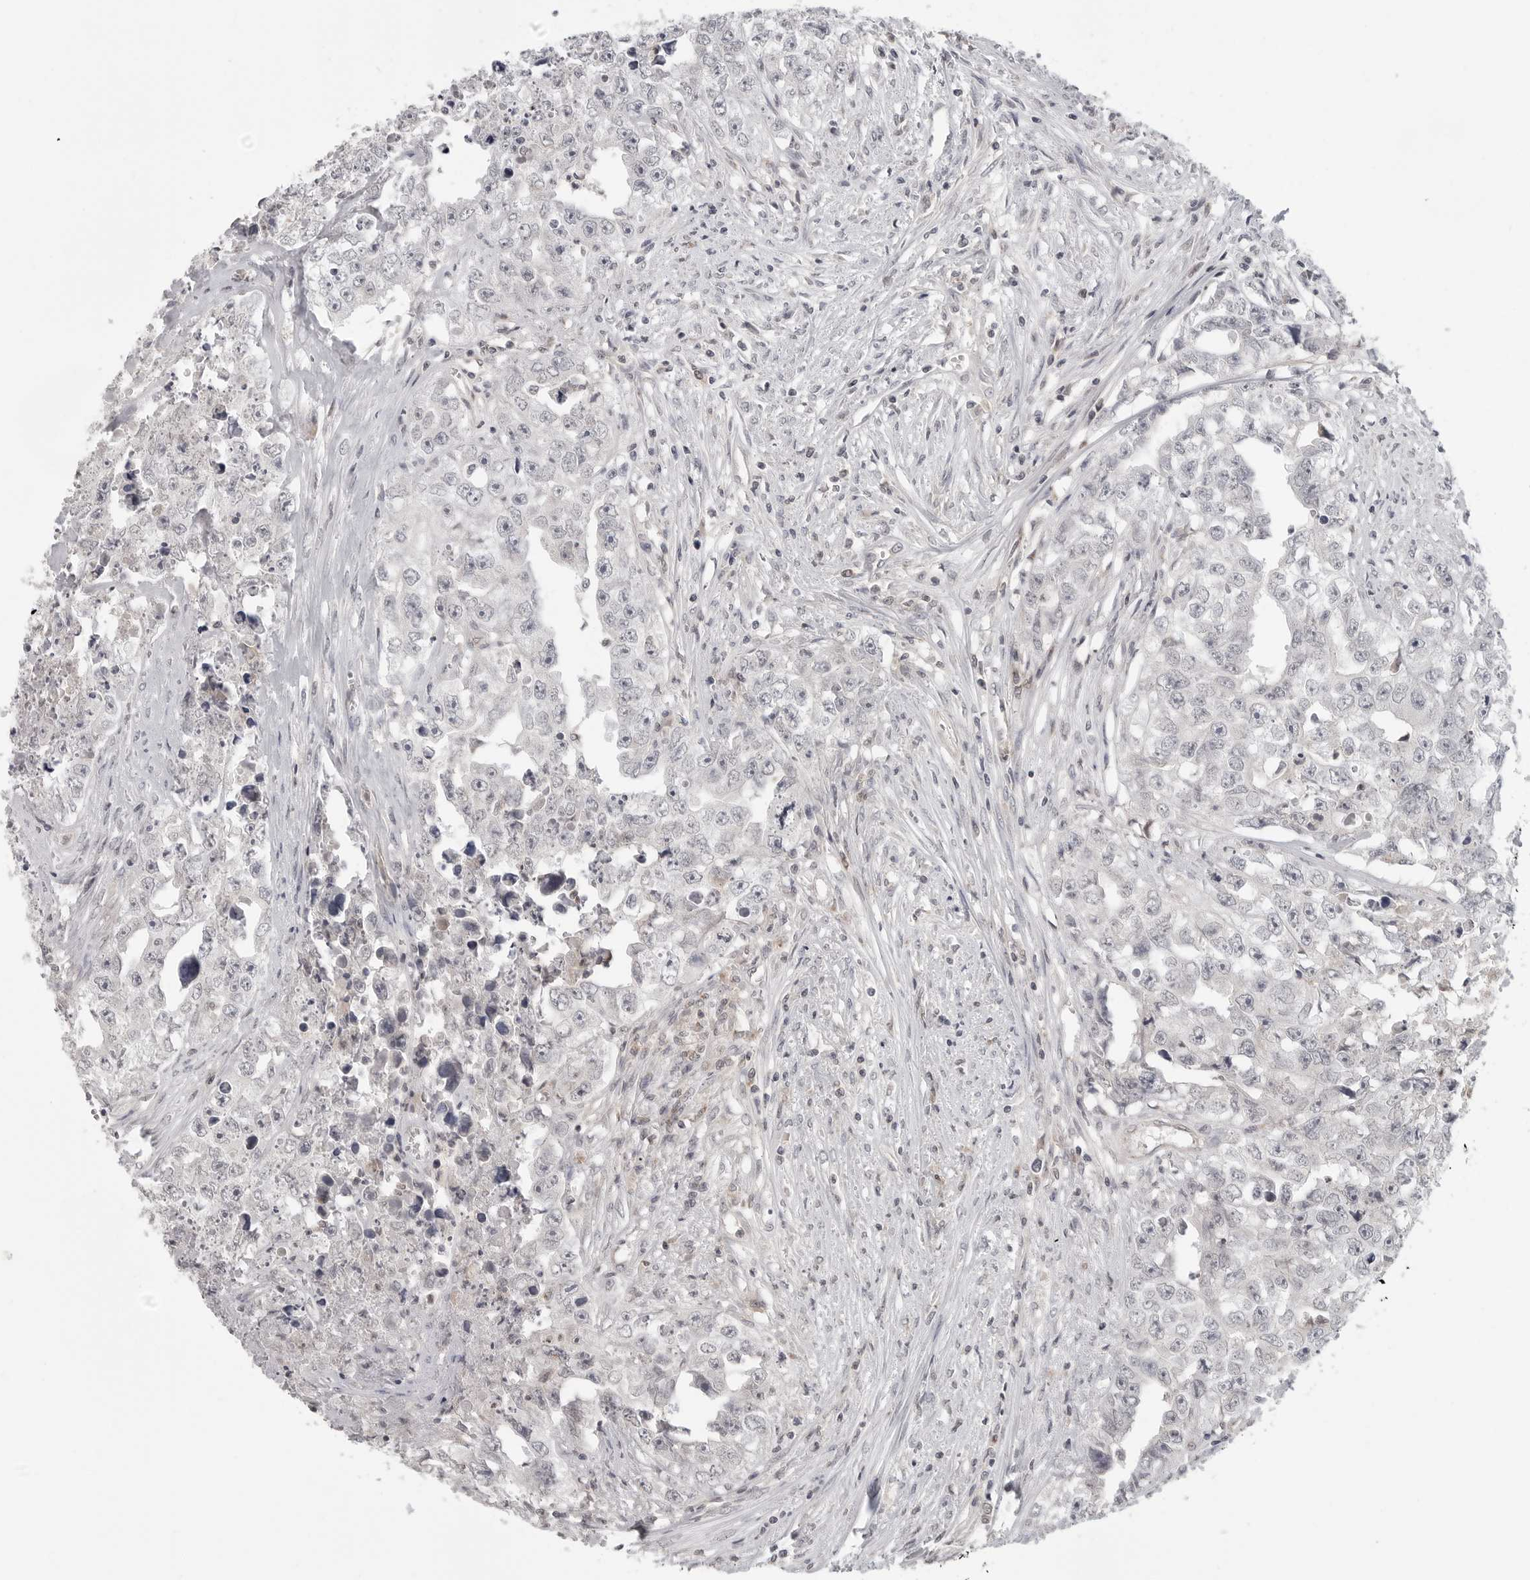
{"staining": {"intensity": "negative", "quantity": "none", "location": "none"}, "tissue": "testis cancer", "cell_type": "Tumor cells", "image_type": "cancer", "snomed": [{"axis": "morphology", "description": "Seminoma, NOS"}, {"axis": "morphology", "description": "Carcinoma, Embryonal, NOS"}, {"axis": "topography", "description": "Testis"}], "caption": "A photomicrograph of human testis cancer is negative for staining in tumor cells.", "gene": "IFNGR1", "patient": {"sex": "male", "age": 43}}